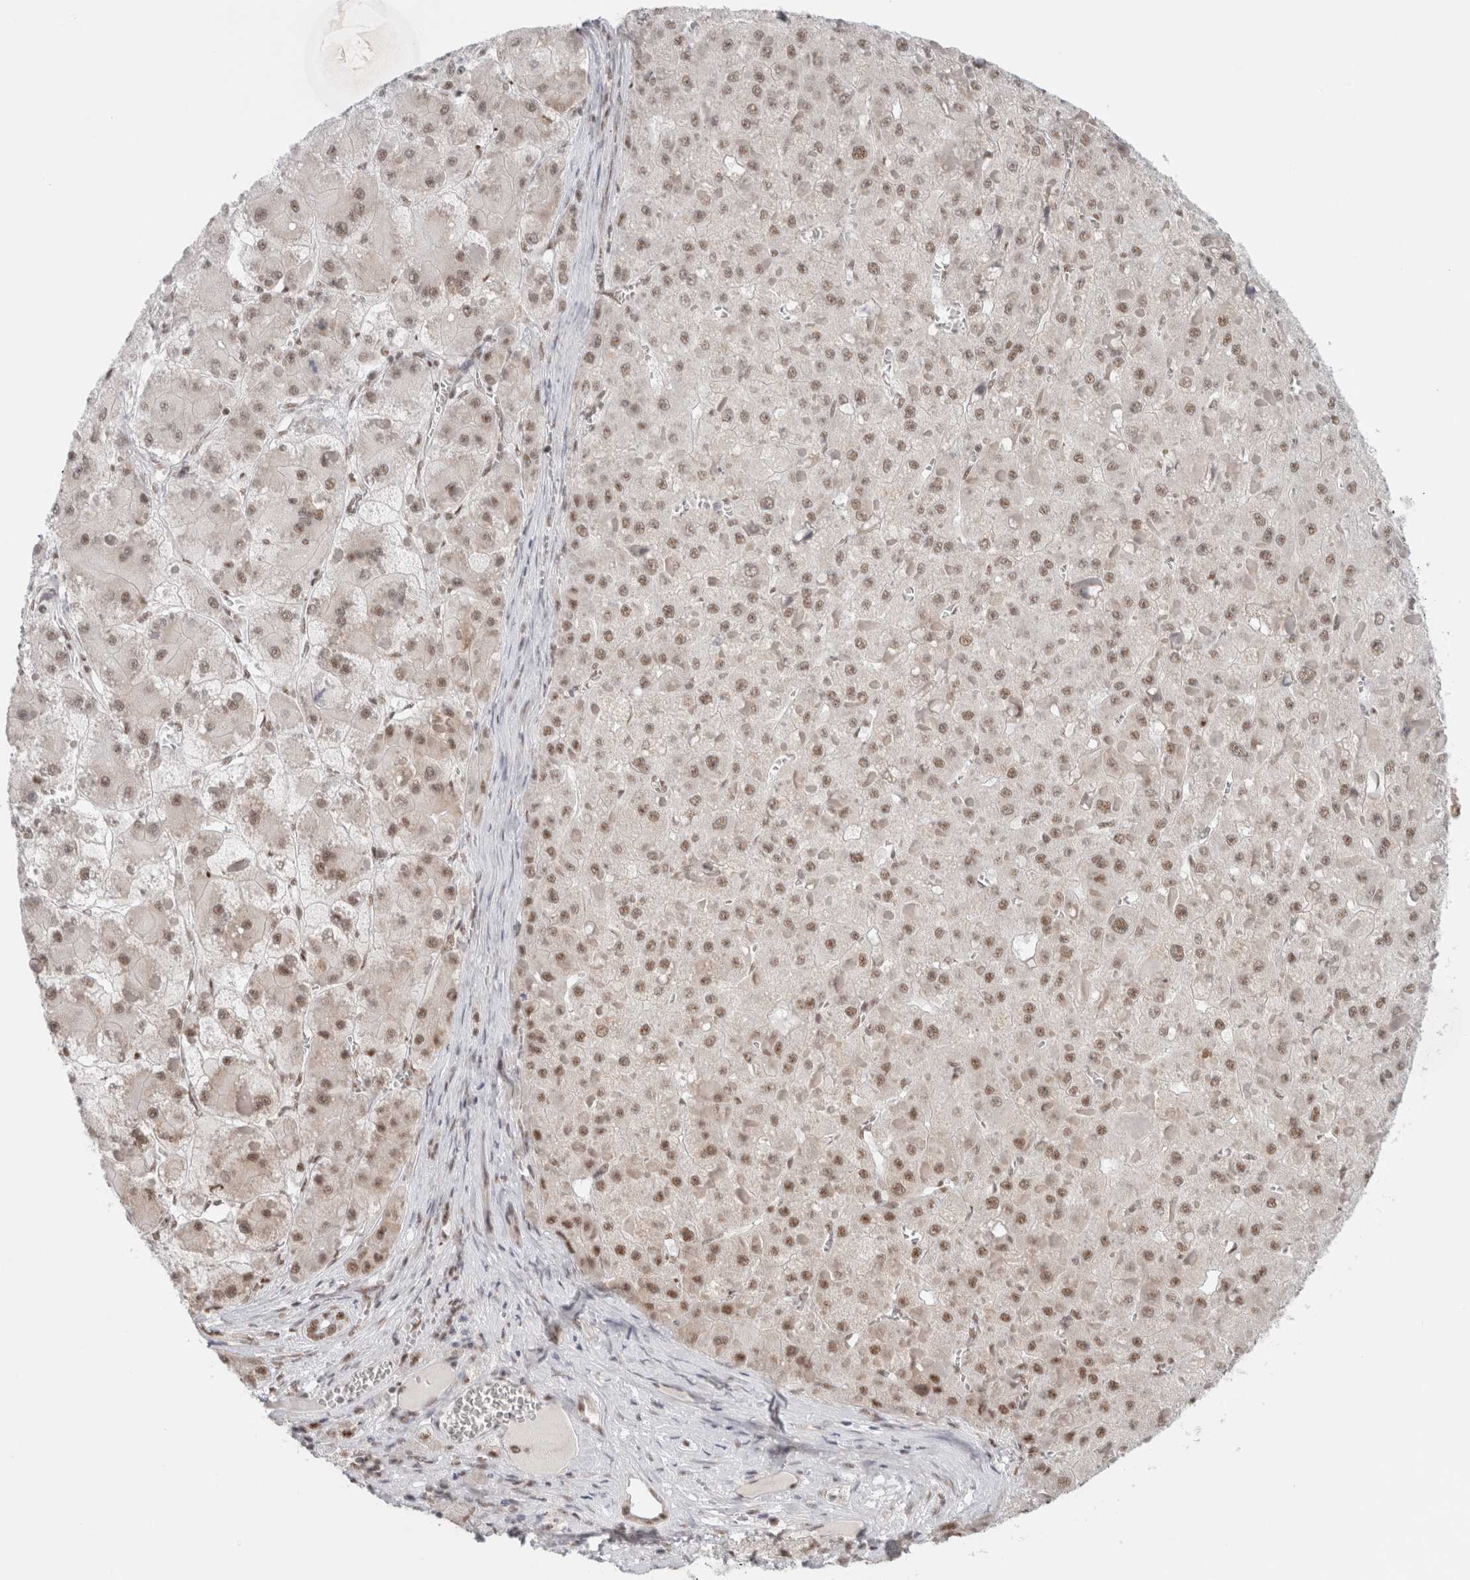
{"staining": {"intensity": "moderate", "quantity": ">75%", "location": "nuclear"}, "tissue": "liver cancer", "cell_type": "Tumor cells", "image_type": "cancer", "snomed": [{"axis": "morphology", "description": "Carcinoma, Hepatocellular, NOS"}, {"axis": "topography", "description": "Liver"}], "caption": "Liver hepatocellular carcinoma tissue displays moderate nuclear staining in approximately >75% of tumor cells (DAB IHC with brightfield microscopy, high magnification).", "gene": "TRMT12", "patient": {"sex": "female", "age": 73}}